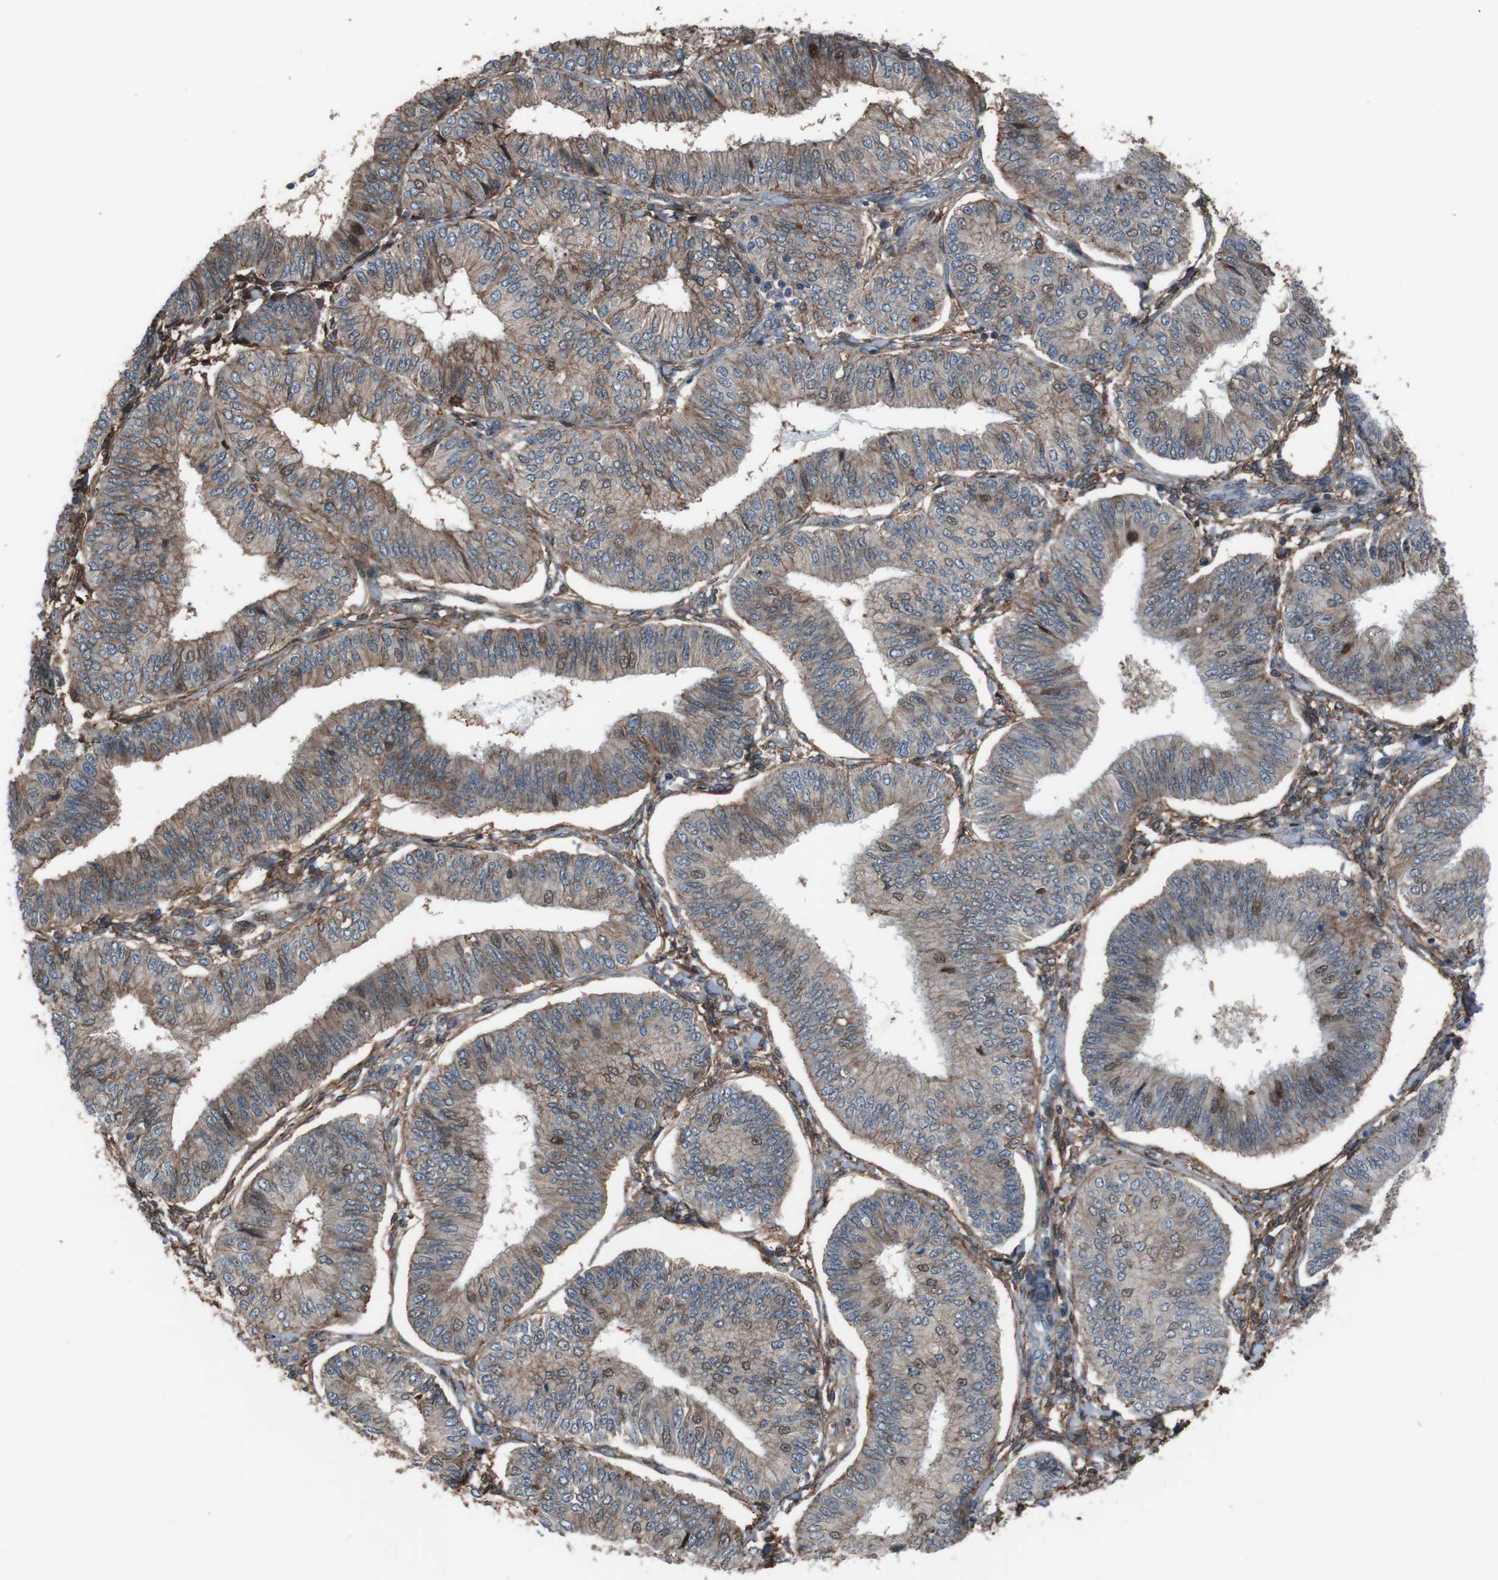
{"staining": {"intensity": "weak", "quantity": ">75%", "location": "cytoplasmic/membranous"}, "tissue": "endometrial cancer", "cell_type": "Tumor cells", "image_type": "cancer", "snomed": [{"axis": "morphology", "description": "Adenocarcinoma, NOS"}, {"axis": "topography", "description": "Endometrium"}], "caption": "Protein expression by IHC demonstrates weak cytoplasmic/membranous expression in about >75% of tumor cells in endometrial cancer (adenocarcinoma). (DAB (3,3'-diaminobenzidine) IHC, brown staining for protein, blue staining for nuclei).", "gene": "ATP2B1", "patient": {"sex": "female", "age": 58}}